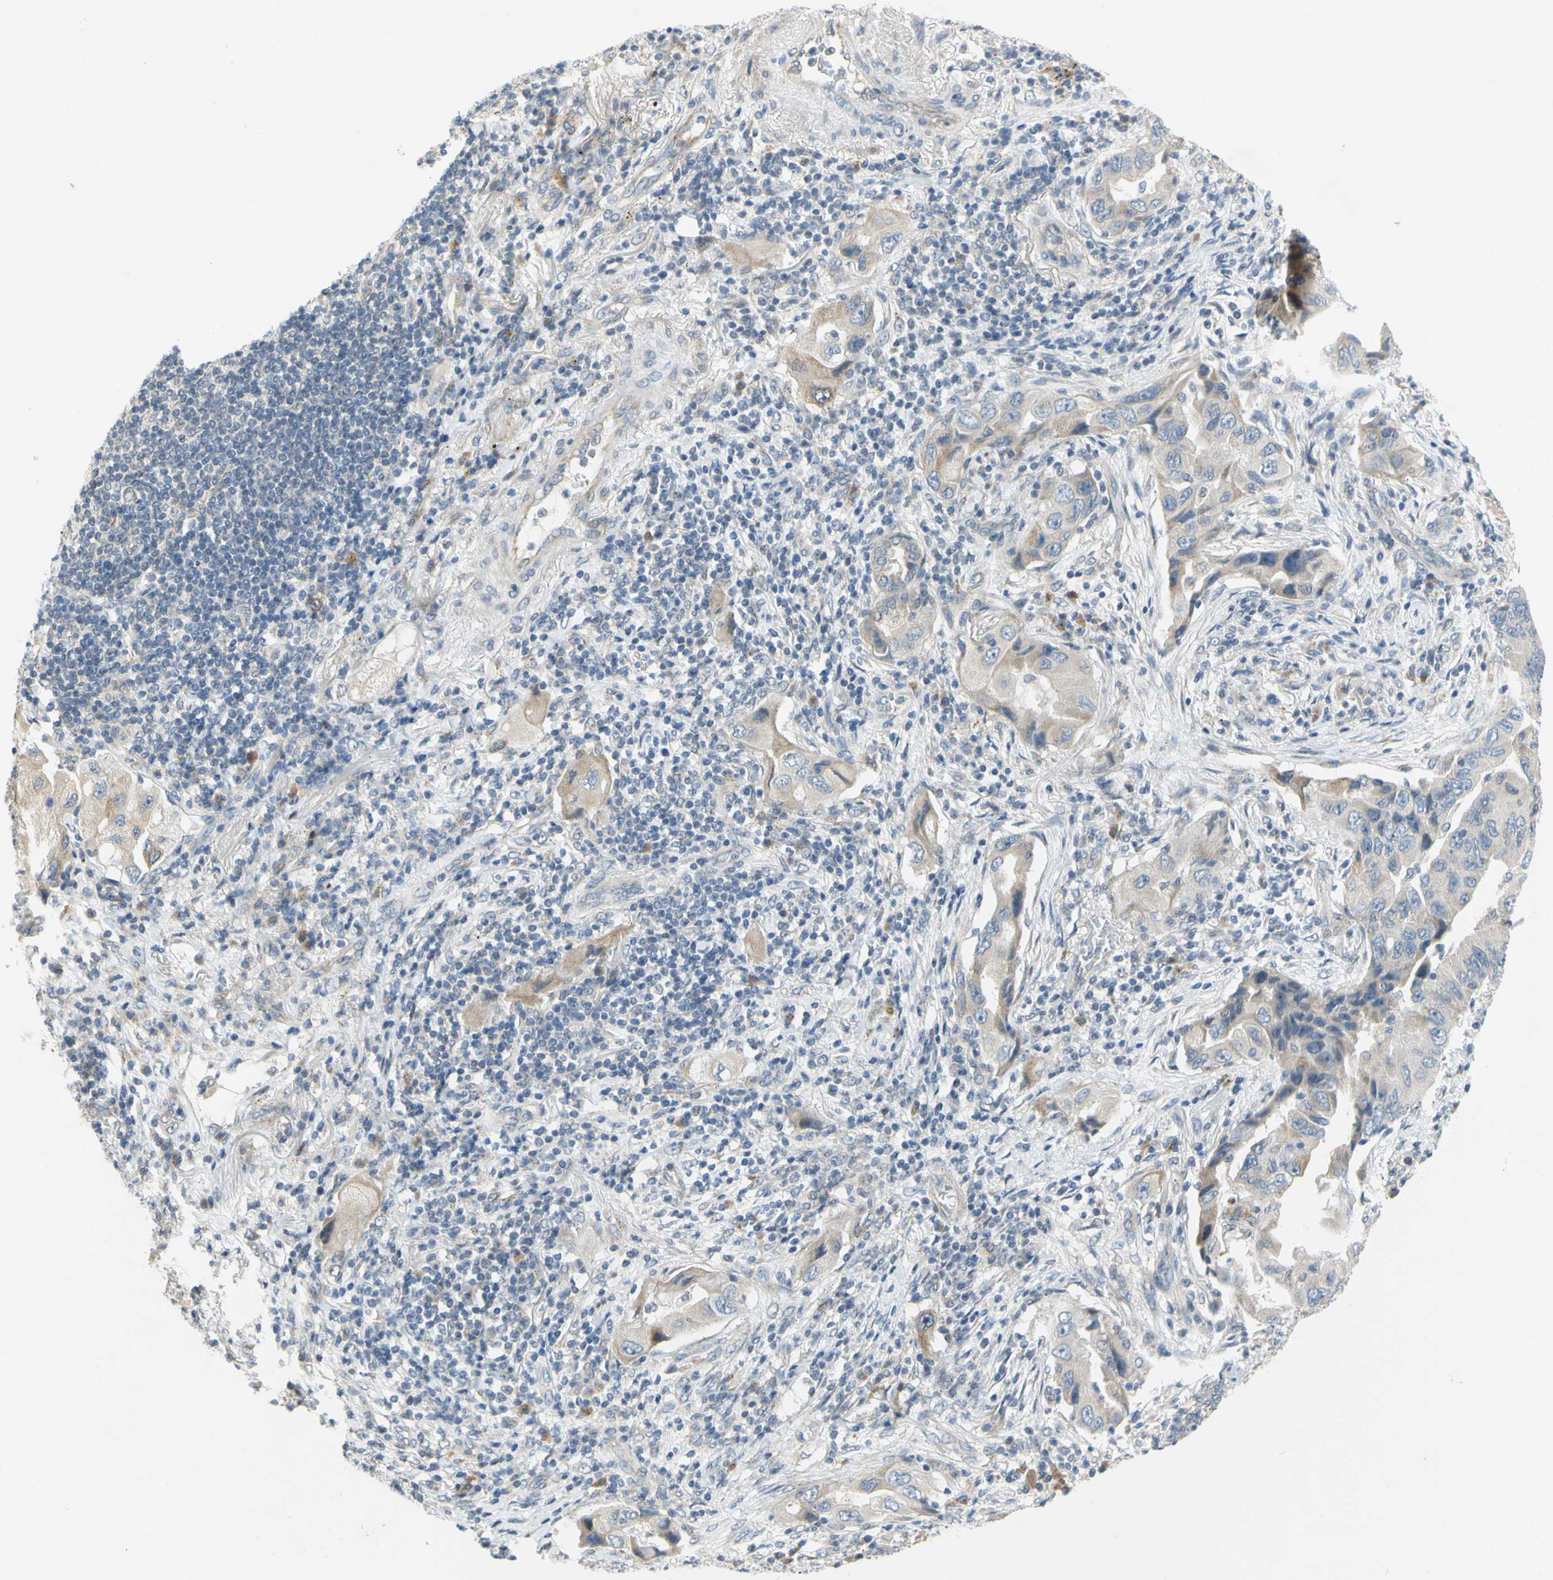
{"staining": {"intensity": "weak", "quantity": "25%-75%", "location": "cytoplasmic/membranous"}, "tissue": "lung cancer", "cell_type": "Tumor cells", "image_type": "cancer", "snomed": [{"axis": "morphology", "description": "Adenocarcinoma, NOS"}, {"axis": "topography", "description": "Lung"}], "caption": "Lung adenocarcinoma stained with a brown dye exhibits weak cytoplasmic/membranous positive positivity in approximately 25%-75% of tumor cells.", "gene": "CCNB2", "patient": {"sex": "female", "age": 65}}